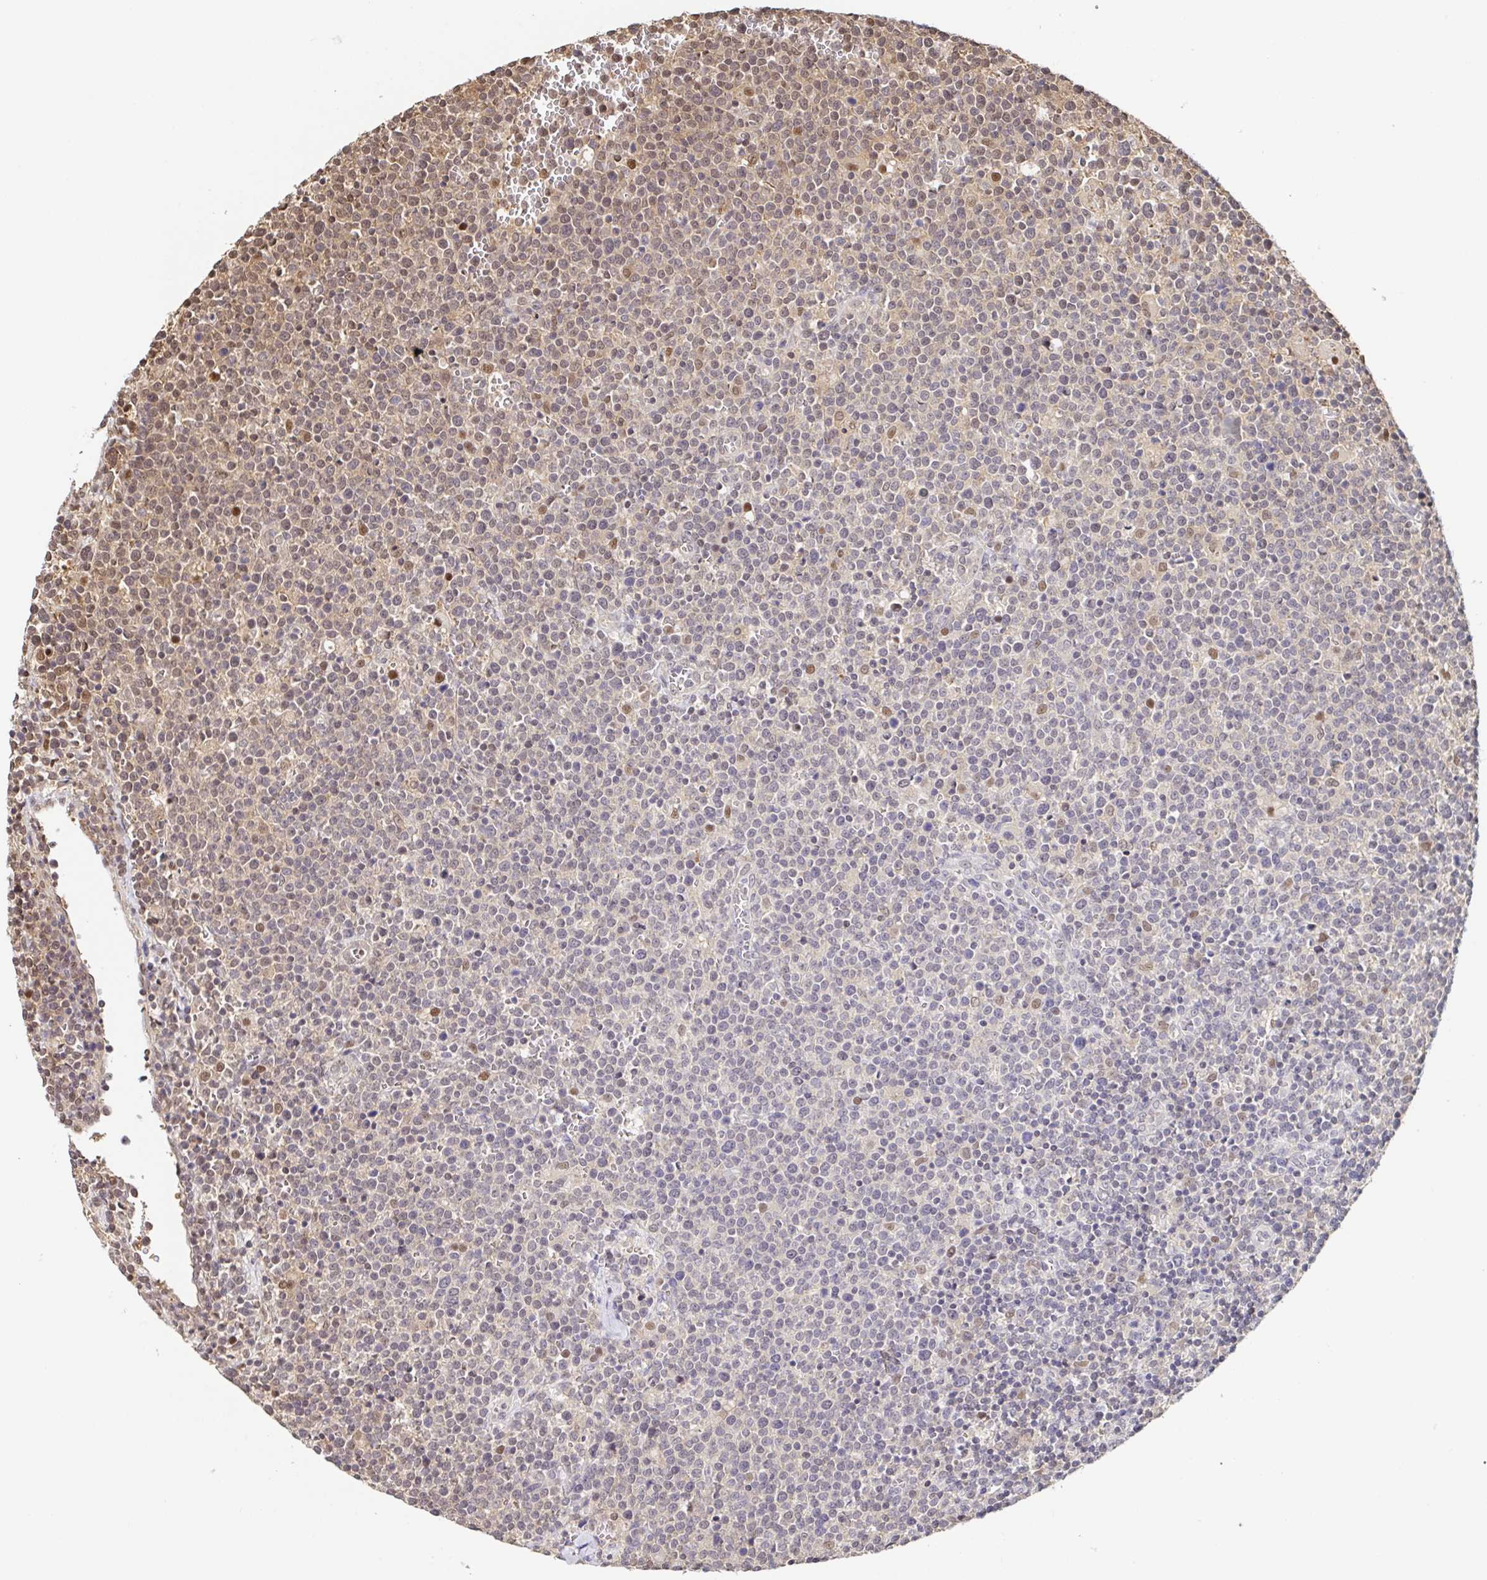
{"staining": {"intensity": "moderate", "quantity": "25%-75%", "location": "cytoplasmic/membranous,nuclear"}, "tissue": "lymphoma", "cell_type": "Tumor cells", "image_type": "cancer", "snomed": [{"axis": "morphology", "description": "Malignant lymphoma, non-Hodgkin's type, High grade"}, {"axis": "topography", "description": "Lymph node"}], "caption": "Approximately 25%-75% of tumor cells in human lymphoma show moderate cytoplasmic/membranous and nuclear protein expression as visualized by brown immunohistochemical staining.", "gene": "PSMB9", "patient": {"sex": "male", "age": 61}}